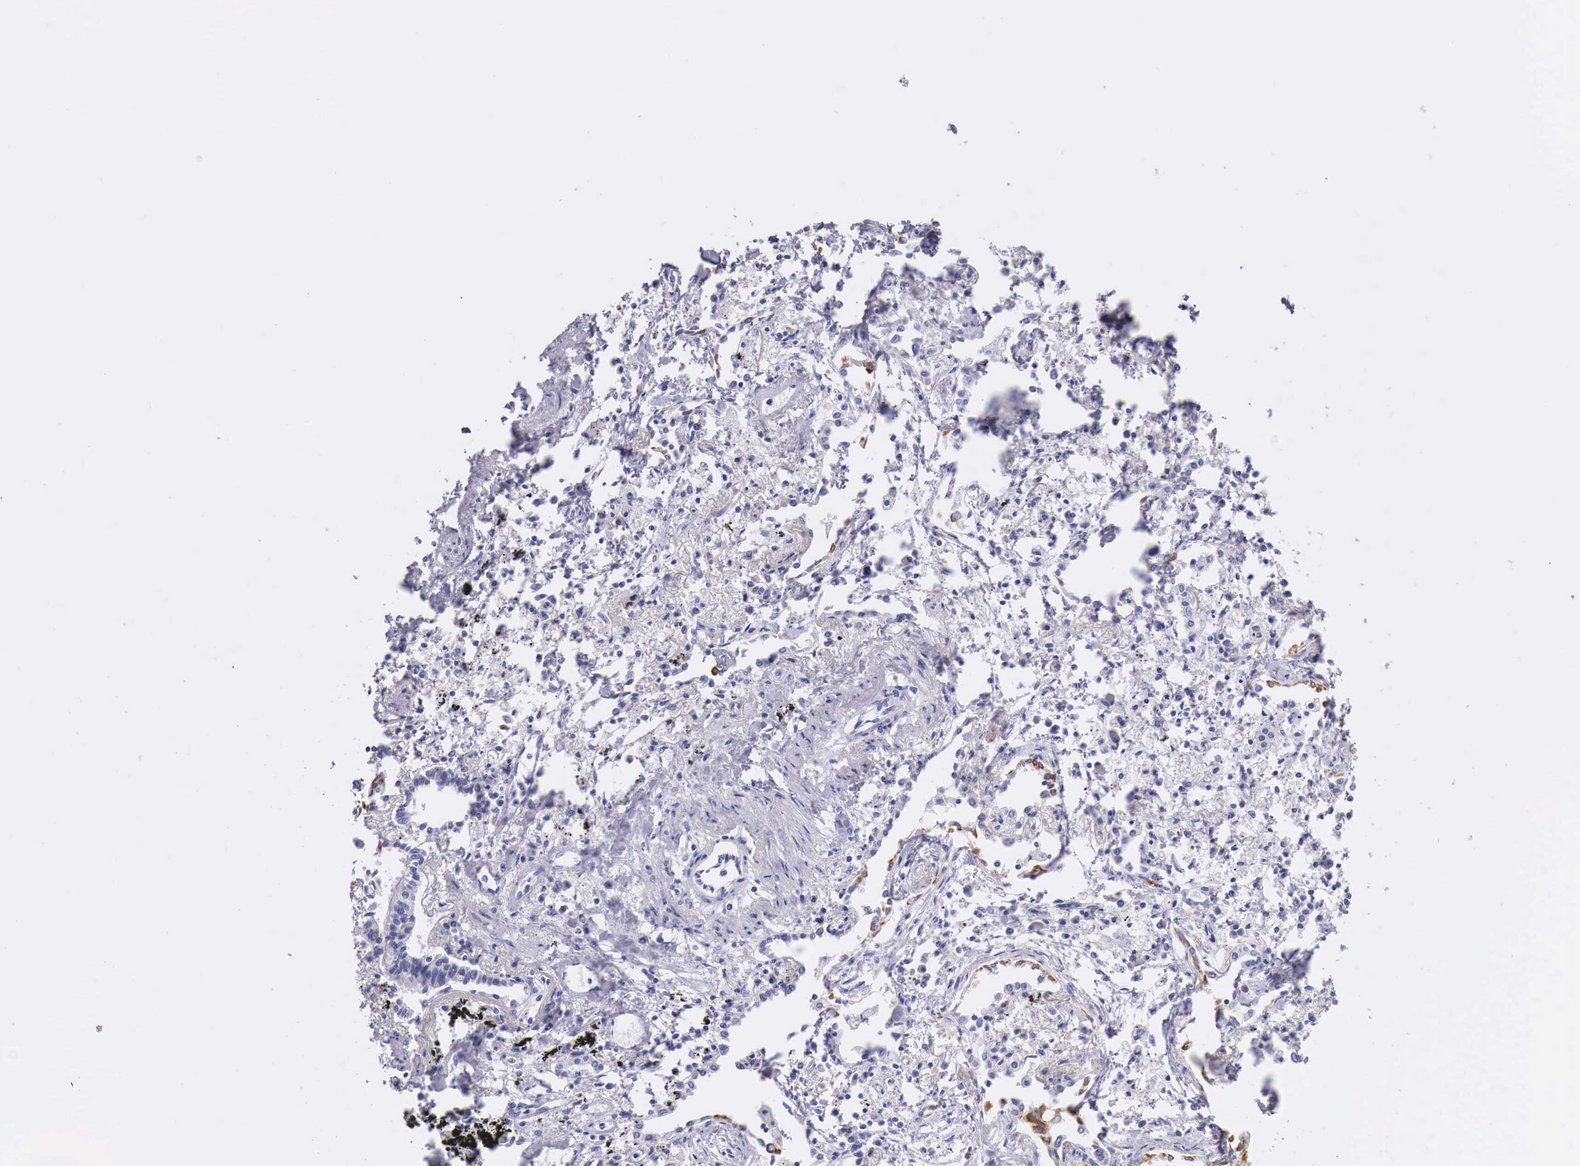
{"staining": {"intensity": "negative", "quantity": "none", "location": "none"}, "tissue": "lung cancer", "cell_type": "Tumor cells", "image_type": "cancer", "snomed": [{"axis": "morphology", "description": "Adenocarcinoma, NOS"}, {"axis": "topography", "description": "Lung"}], "caption": "IHC histopathology image of neoplastic tissue: lung cancer (adenocarcinoma) stained with DAB (3,3'-diaminobenzidine) exhibits no significant protein expression in tumor cells.", "gene": "NREP", "patient": {"sex": "male", "age": 60}}